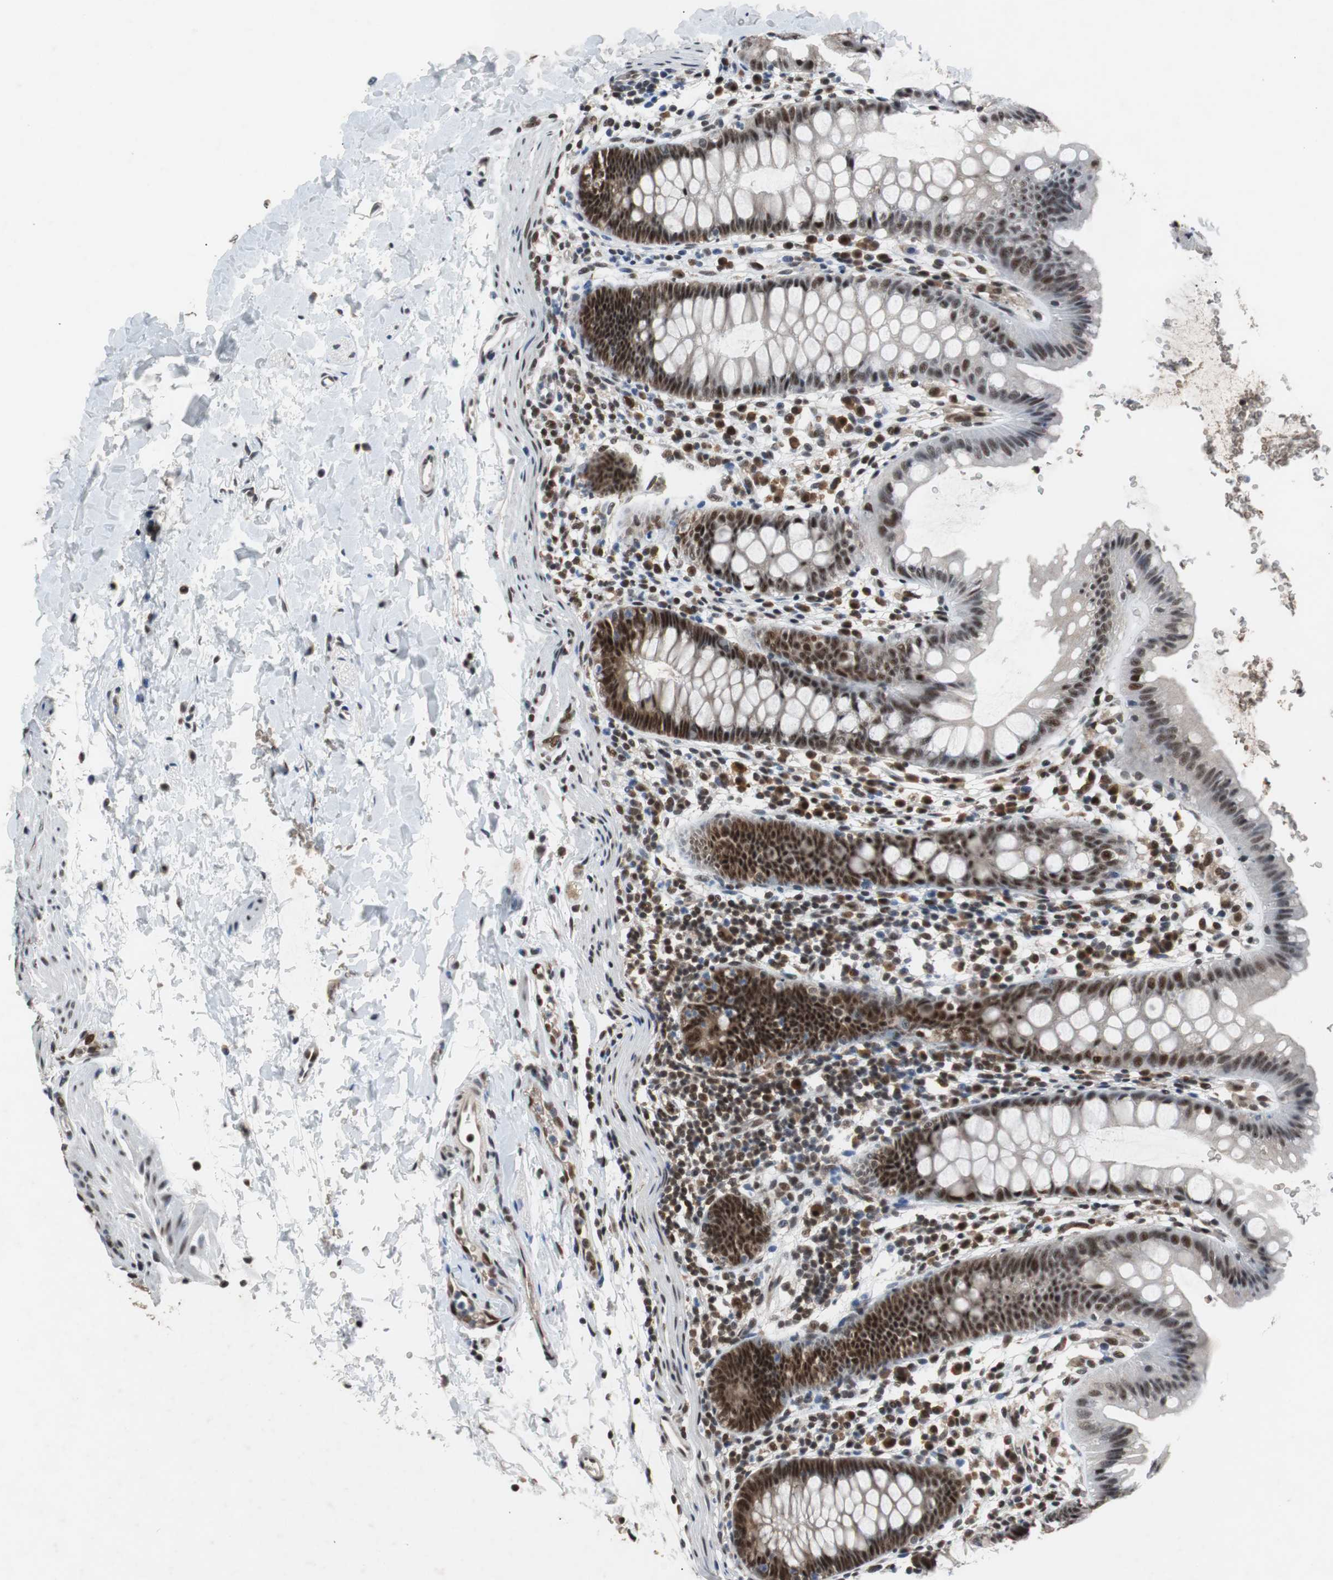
{"staining": {"intensity": "strong", "quantity": ">75%", "location": "nuclear"}, "tissue": "rectum", "cell_type": "Glandular cells", "image_type": "normal", "snomed": [{"axis": "morphology", "description": "Normal tissue, NOS"}, {"axis": "topography", "description": "Rectum"}], "caption": "The immunohistochemical stain highlights strong nuclear staining in glandular cells of benign rectum.", "gene": "USP28", "patient": {"sex": "female", "age": 24}}